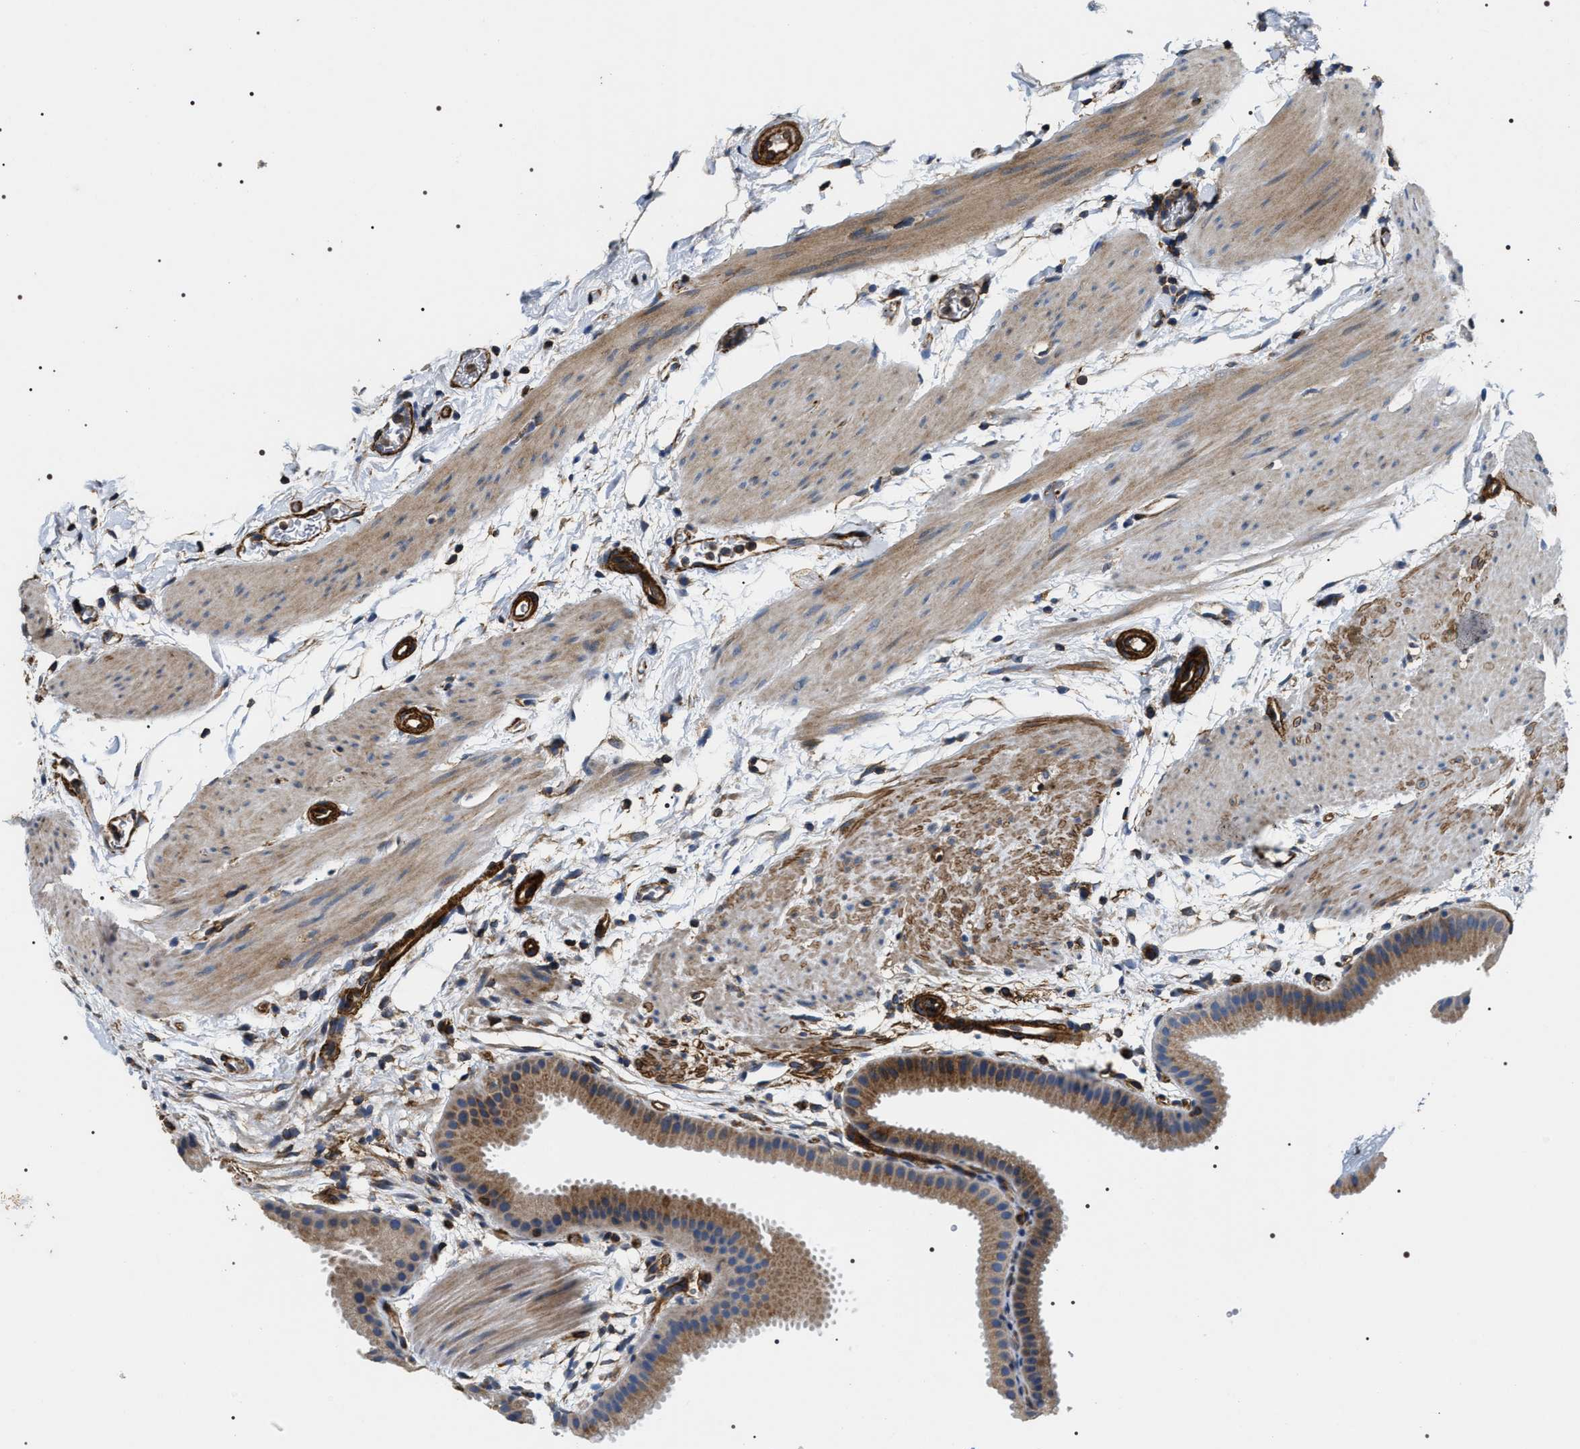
{"staining": {"intensity": "strong", "quantity": ">75%", "location": "cytoplasmic/membranous"}, "tissue": "gallbladder", "cell_type": "Glandular cells", "image_type": "normal", "snomed": [{"axis": "morphology", "description": "Normal tissue, NOS"}, {"axis": "topography", "description": "Gallbladder"}], "caption": "Protein expression analysis of normal gallbladder demonstrates strong cytoplasmic/membranous expression in about >75% of glandular cells. (DAB (3,3'-diaminobenzidine) IHC with brightfield microscopy, high magnification).", "gene": "ZC3HAV1L", "patient": {"sex": "female", "age": 64}}